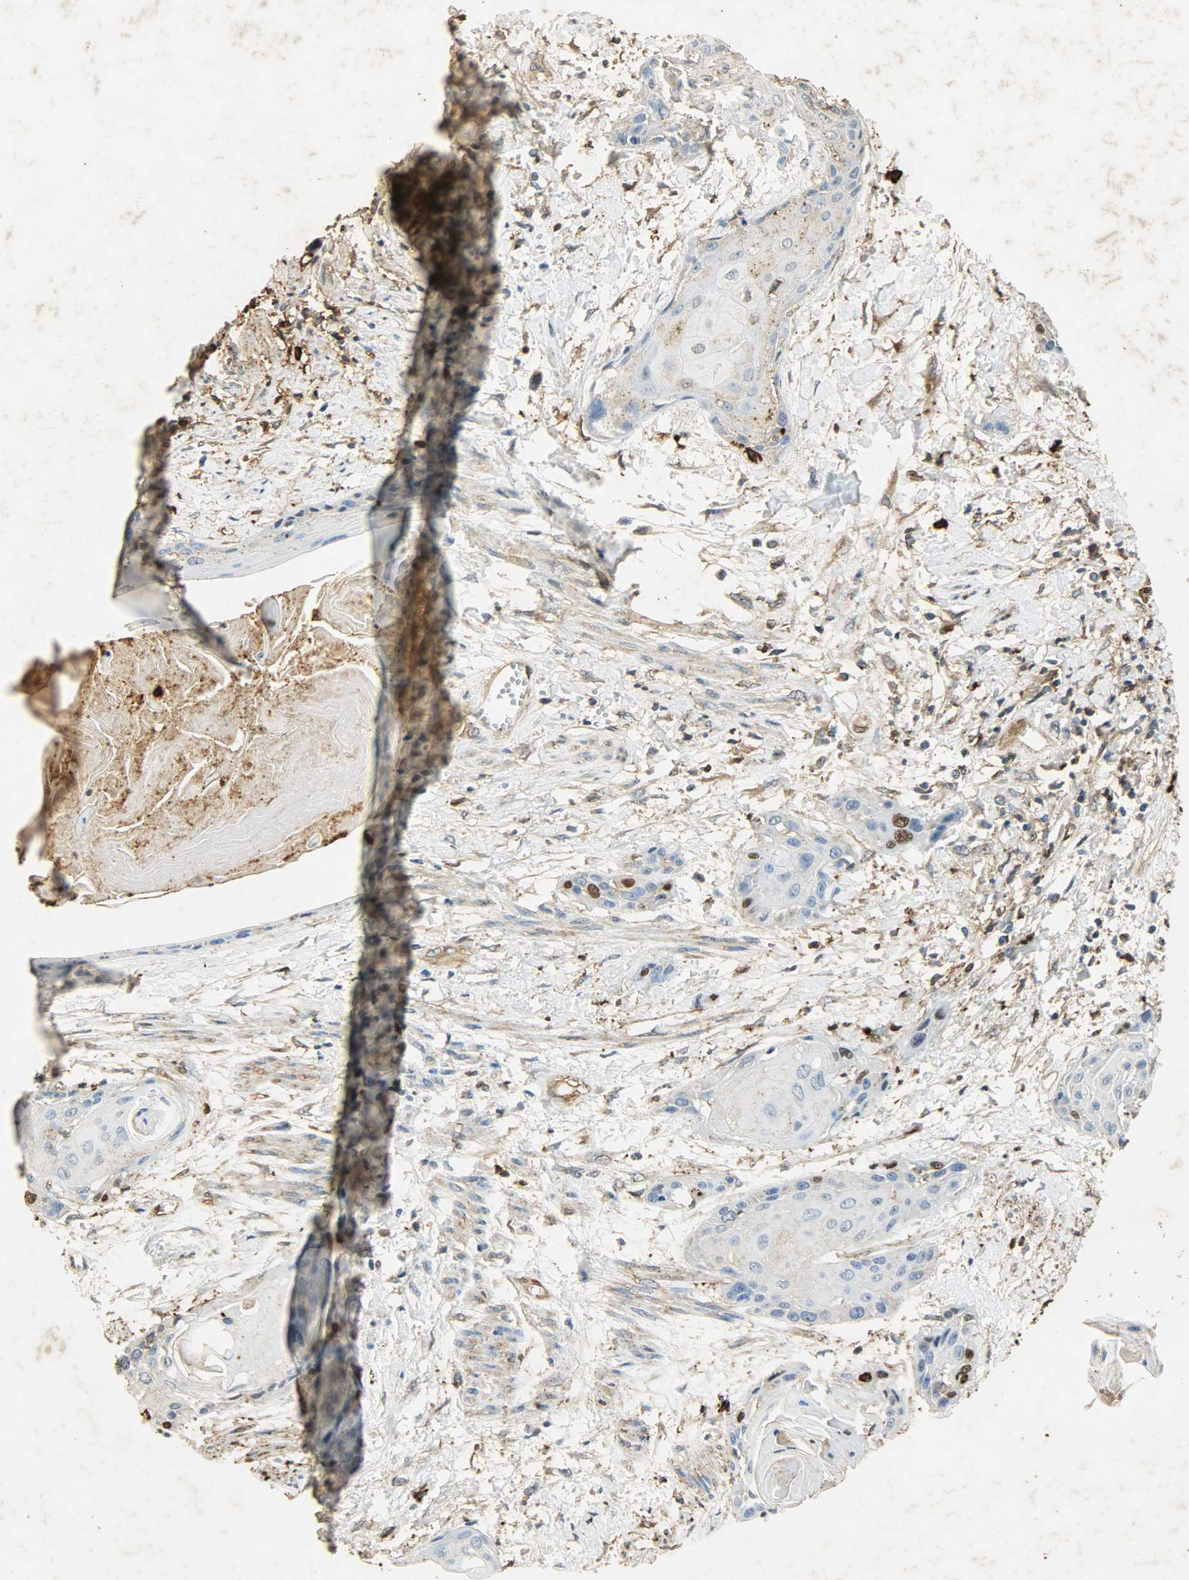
{"staining": {"intensity": "moderate", "quantity": "<25%", "location": "nuclear"}, "tissue": "cervical cancer", "cell_type": "Tumor cells", "image_type": "cancer", "snomed": [{"axis": "morphology", "description": "Squamous cell carcinoma, NOS"}, {"axis": "topography", "description": "Cervix"}], "caption": "Immunohistochemistry (IHC) (DAB) staining of human cervical cancer (squamous cell carcinoma) demonstrates moderate nuclear protein positivity in about <25% of tumor cells. (Stains: DAB in brown, nuclei in blue, Microscopy: brightfield microscopy at high magnification).", "gene": "ANXA6", "patient": {"sex": "female", "age": 57}}